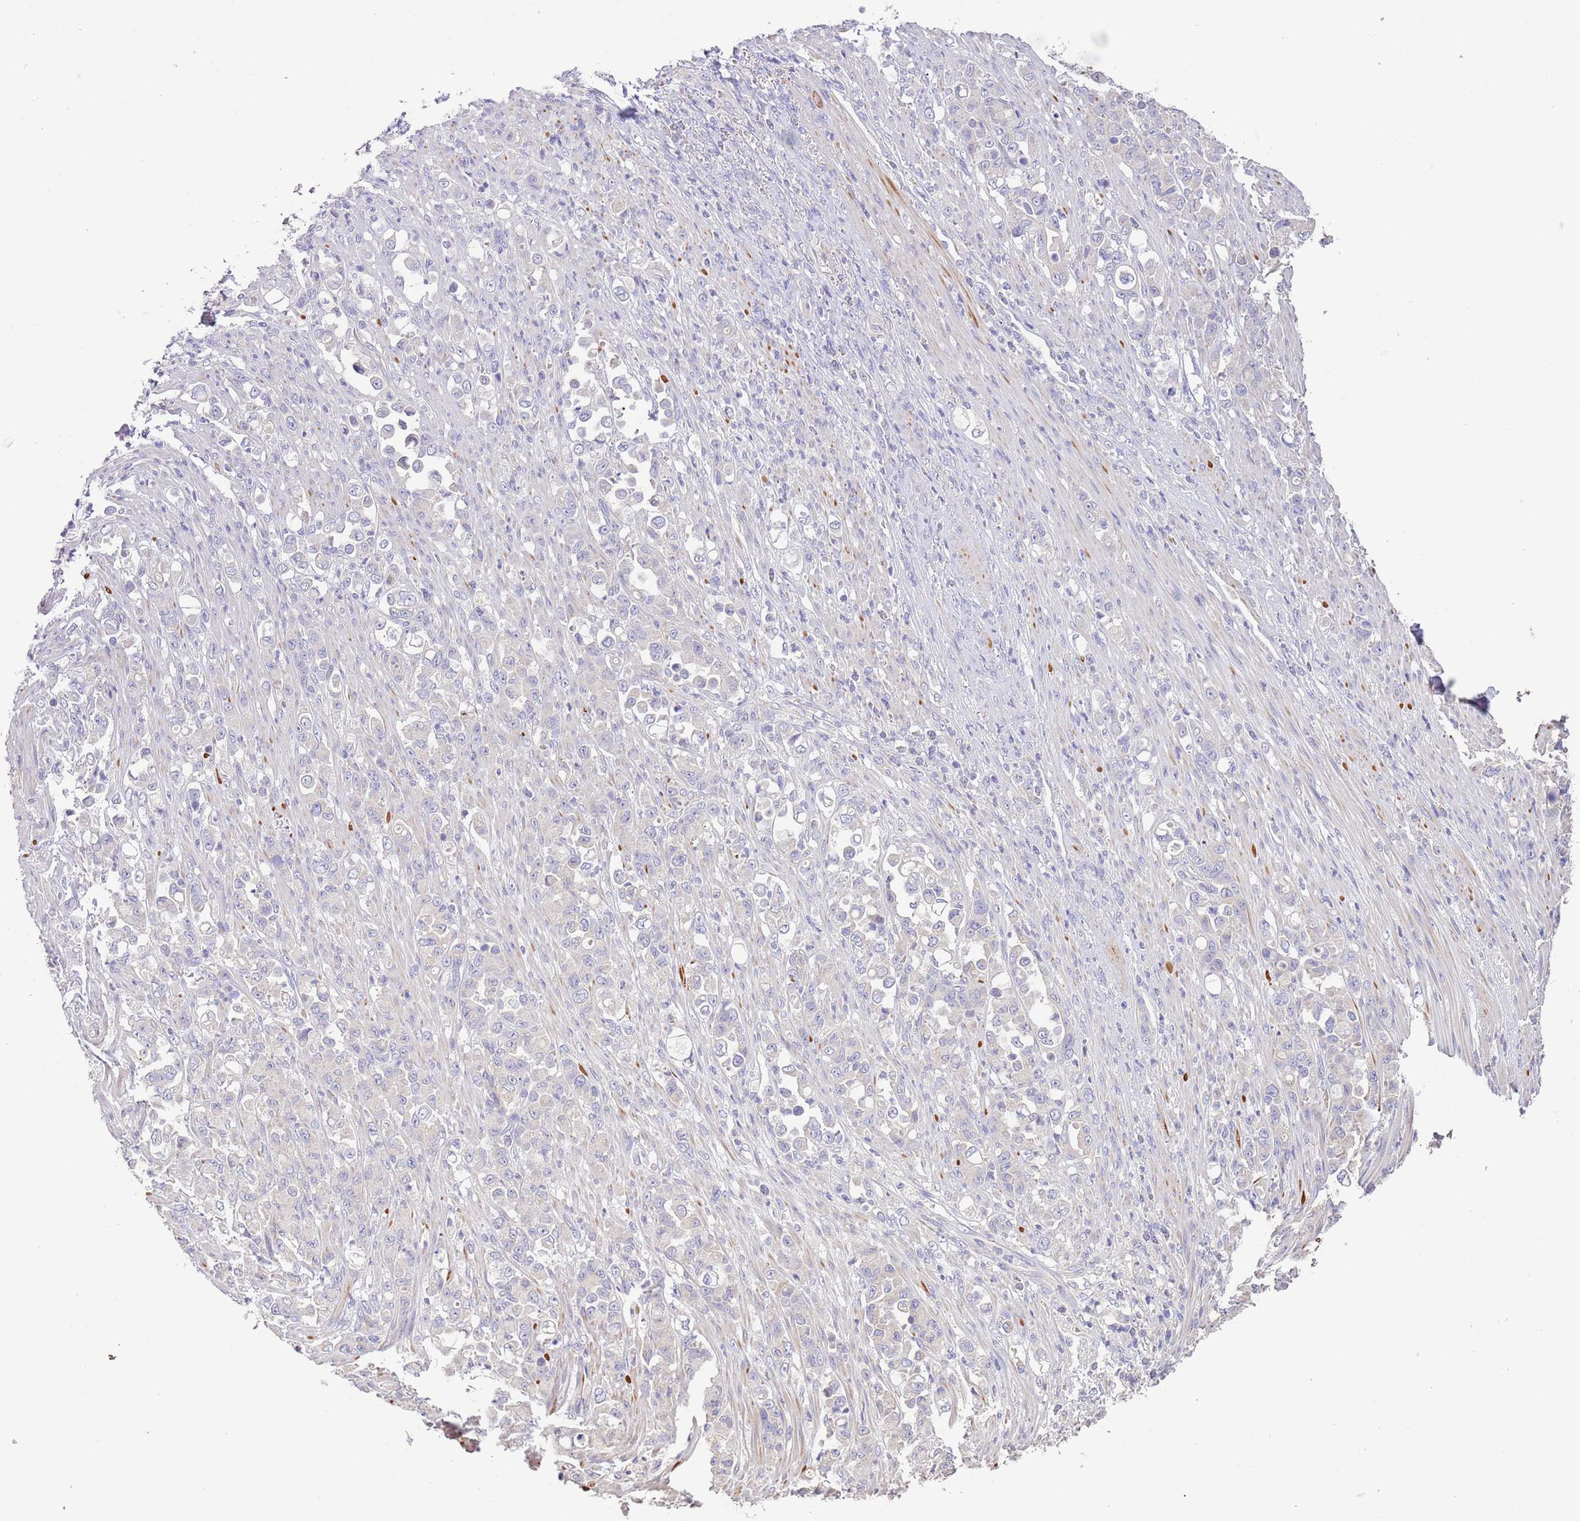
{"staining": {"intensity": "negative", "quantity": "none", "location": "none"}, "tissue": "stomach cancer", "cell_type": "Tumor cells", "image_type": "cancer", "snomed": [{"axis": "morphology", "description": "Normal tissue, NOS"}, {"axis": "morphology", "description": "Adenocarcinoma, NOS"}, {"axis": "topography", "description": "Stomach"}], "caption": "Adenocarcinoma (stomach) was stained to show a protein in brown. There is no significant positivity in tumor cells.", "gene": "ZNF658", "patient": {"sex": "female", "age": 79}}